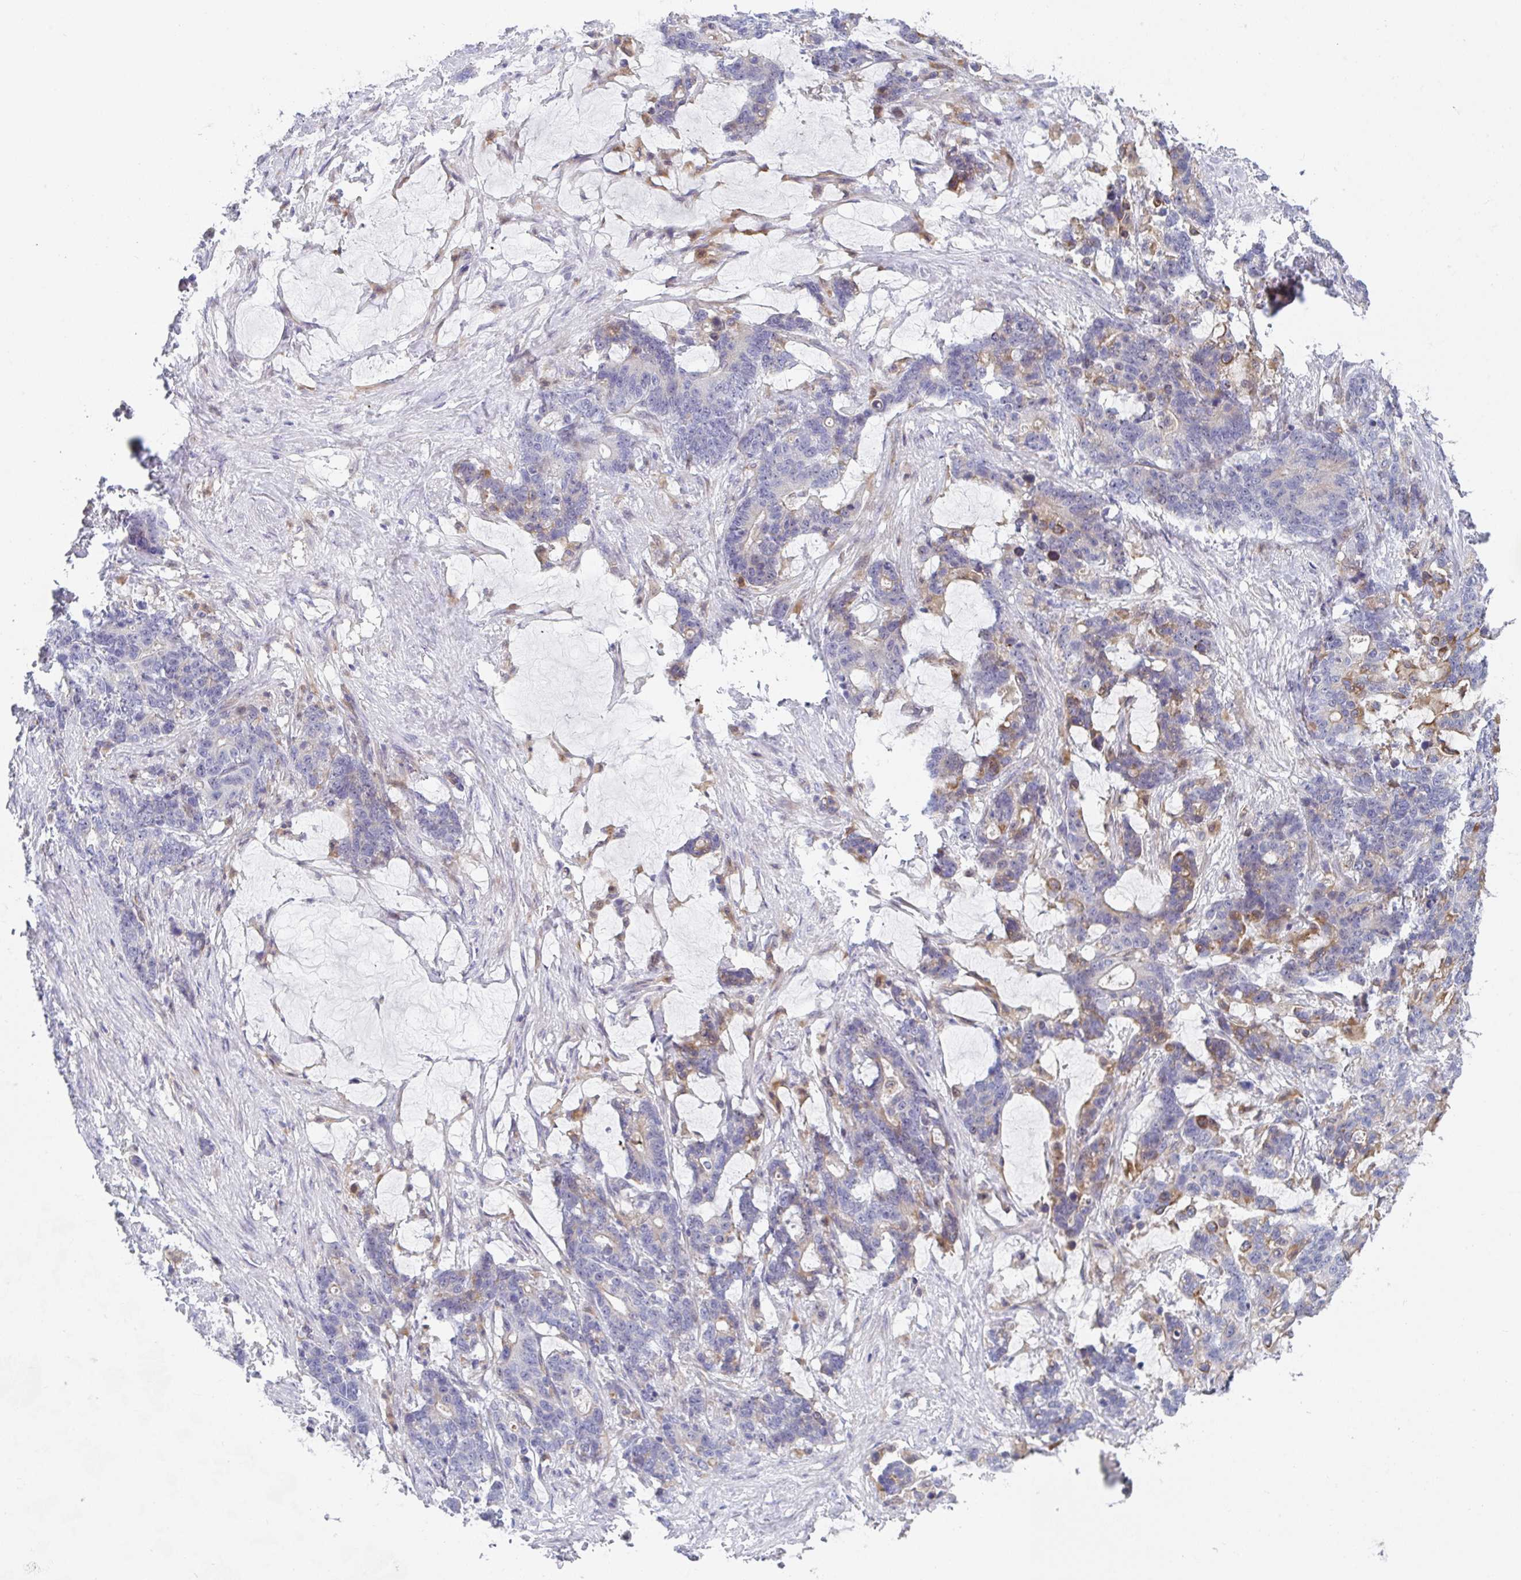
{"staining": {"intensity": "moderate", "quantity": "<25%", "location": "cytoplasmic/membranous"}, "tissue": "stomach cancer", "cell_type": "Tumor cells", "image_type": "cancer", "snomed": [{"axis": "morphology", "description": "Normal tissue, NOS"}, {"axis": "morphology", "description": "Adenocarcinoma, NOS"}, {"axis": "topography", "description": "Stomach"}], "caption": "Protein expression analysis of stomach cancer reveals moderate cytoplasmic/membranous expression in approximately <25% of tumor cells. (DAB = brown stain, brightfield microscopy at high magnification).", "gene": "KLHL33", "patient": {"sex": "female", "age": 64}}